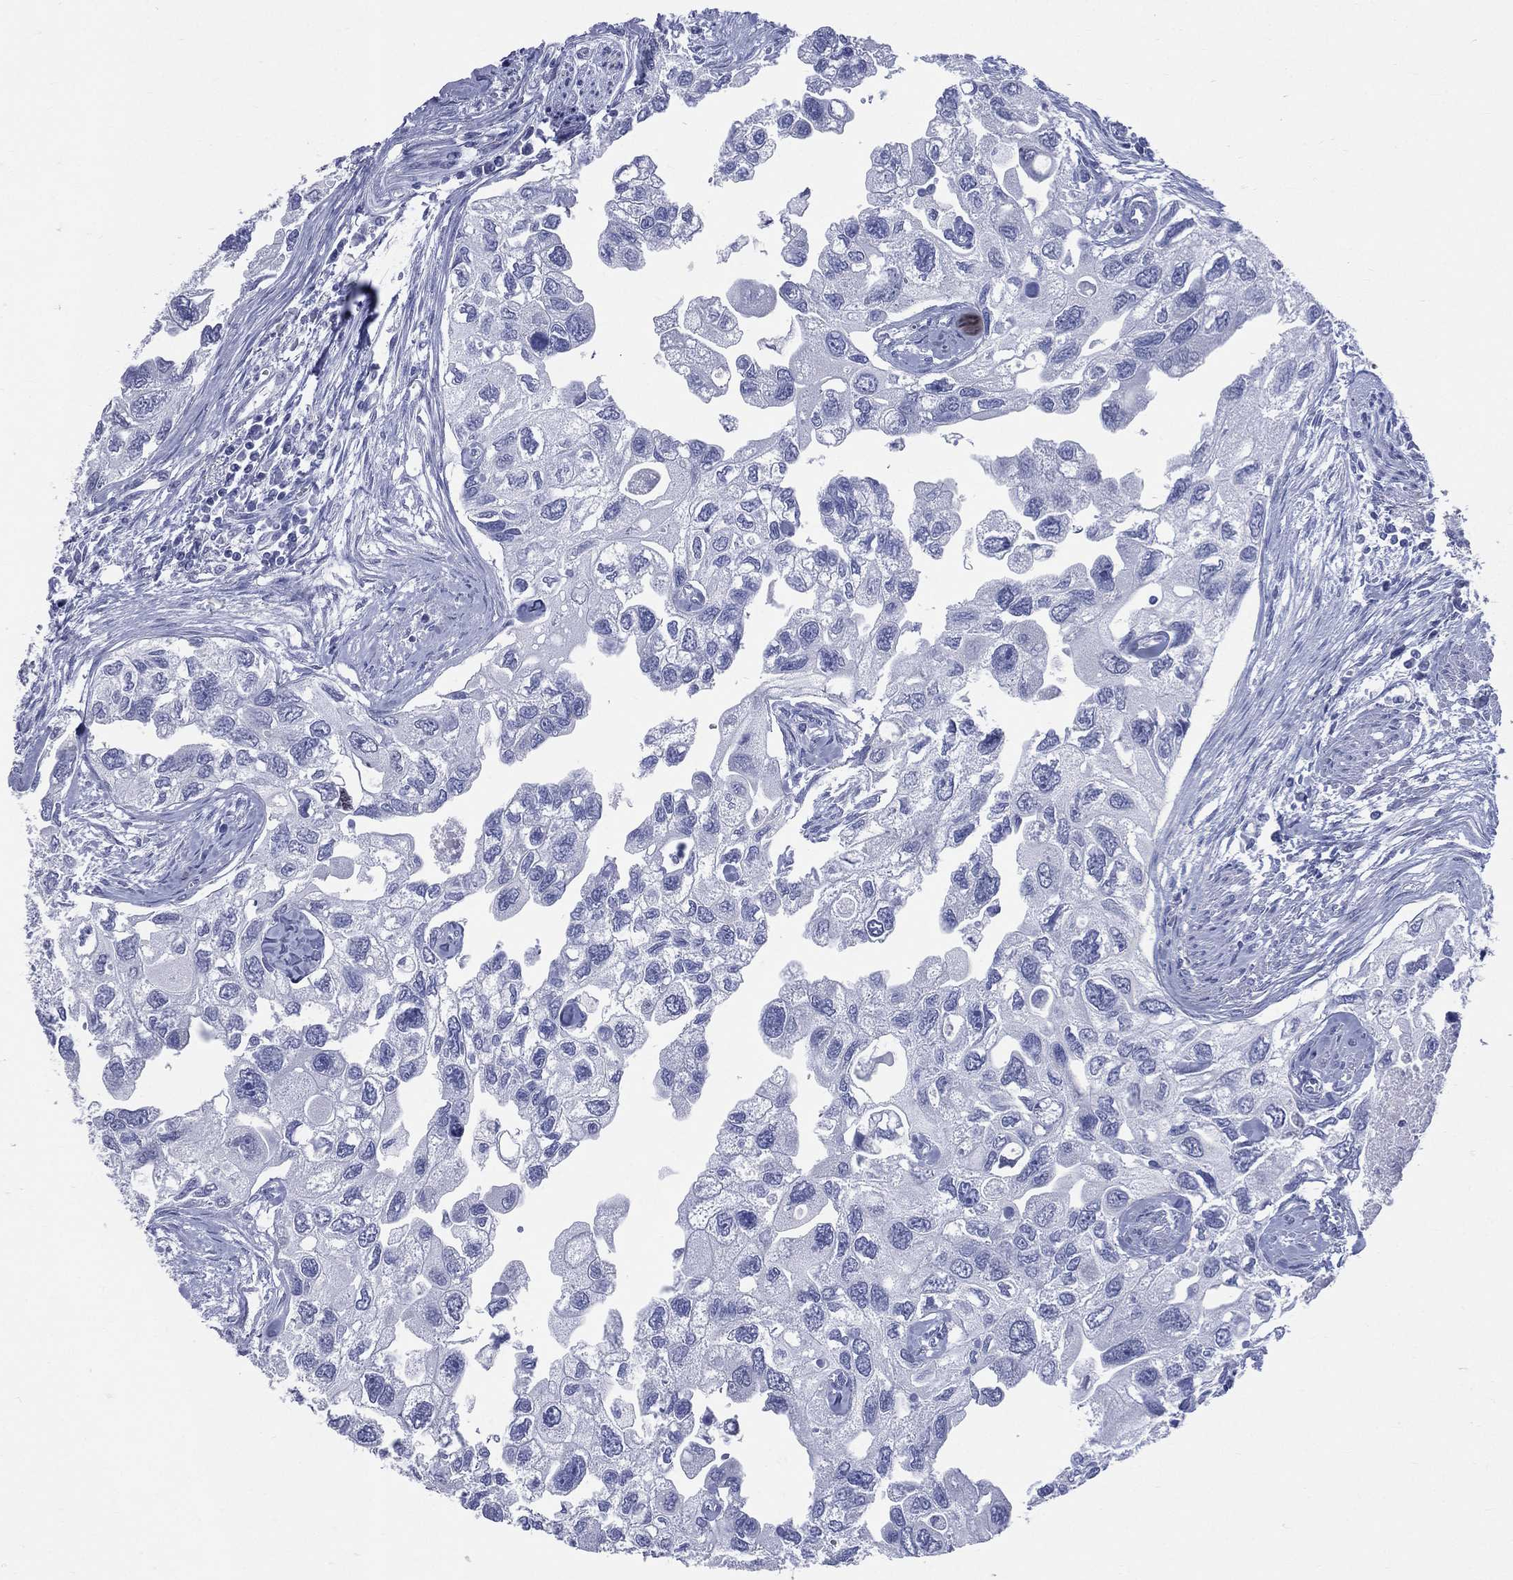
{"staining": {"intensity": "negative", "quantity": "none", "location": "none"}, "tissue": "urothelial cancer", "cell_type": "Tumor cells", "image_type": "cancer", "snomed": [{"axis": "morphology", "description": "Urothelial carcinoma, High grade"}, {"axis": "topography", "description": "Urinary bladder"}], "caption": "Immunohistochemical staining of human urothelial cancer shows no significant staining in tumor cells. (DAB IHC with hematoxylin counter stain).", "gene": "SYP", "patient": {"sex": "male", "age": 59}}